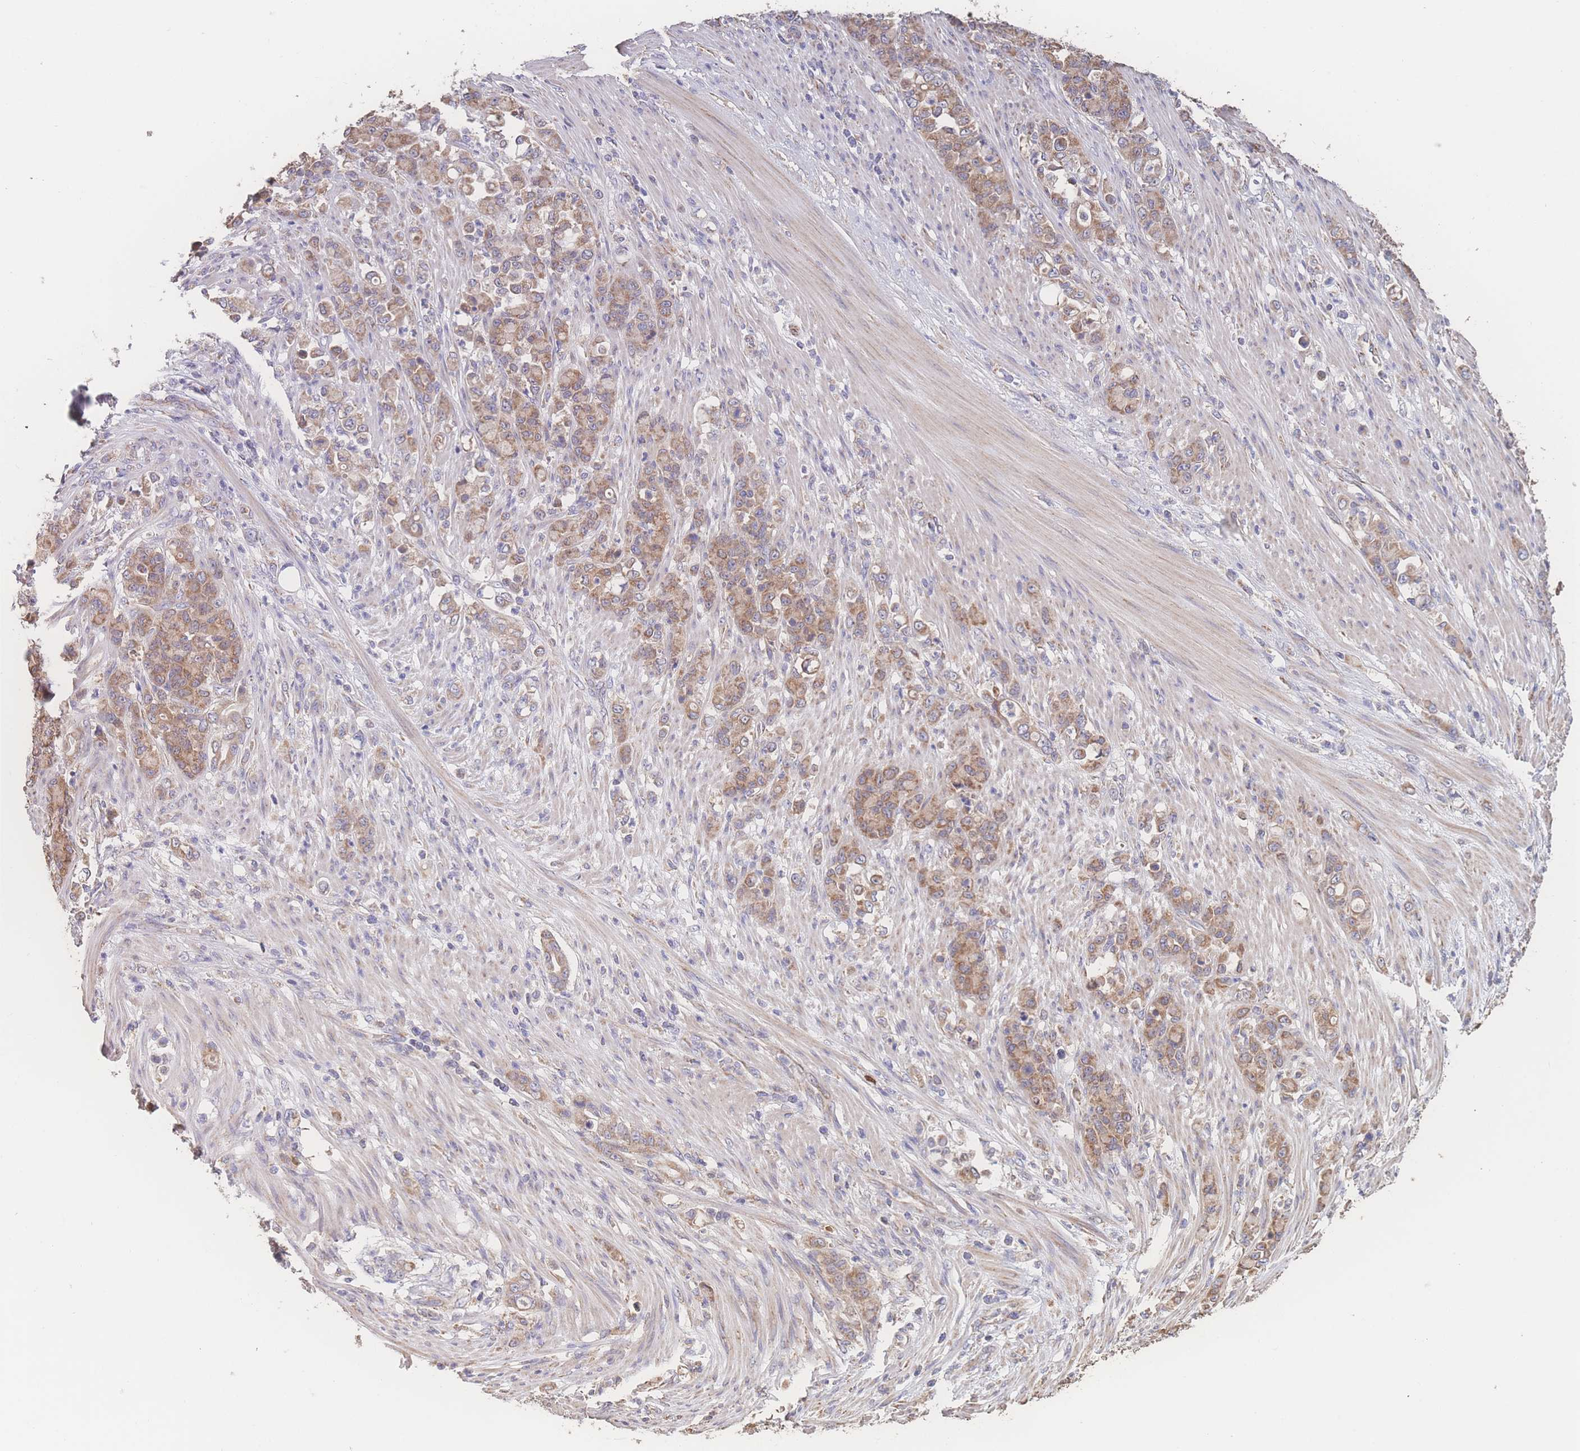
{"staining": {"intensity": "moderate", "quantity": ">75%", "location": "cytoplasmic/membranous"}, "tissue": "stomach cancer", "cell_type": "Tumor cells", "image_type": "cancer", "snomed": [{"axis": "morphology", "description": "Normal tissue, NOS"}, {"axis": "morphology", "description": "Adenocarcinoma, NOS"}, {"axis": "topography", "description": "Stomach"}], "caption": "Brown immunohistochemical staining in stomach adenocarcinoma demonstrates moderate cytoplasmic/membranous expression in about >75% of tumor cells.", "gene": "SGSM3", "patient": {"sex": "female", "age": 79}}